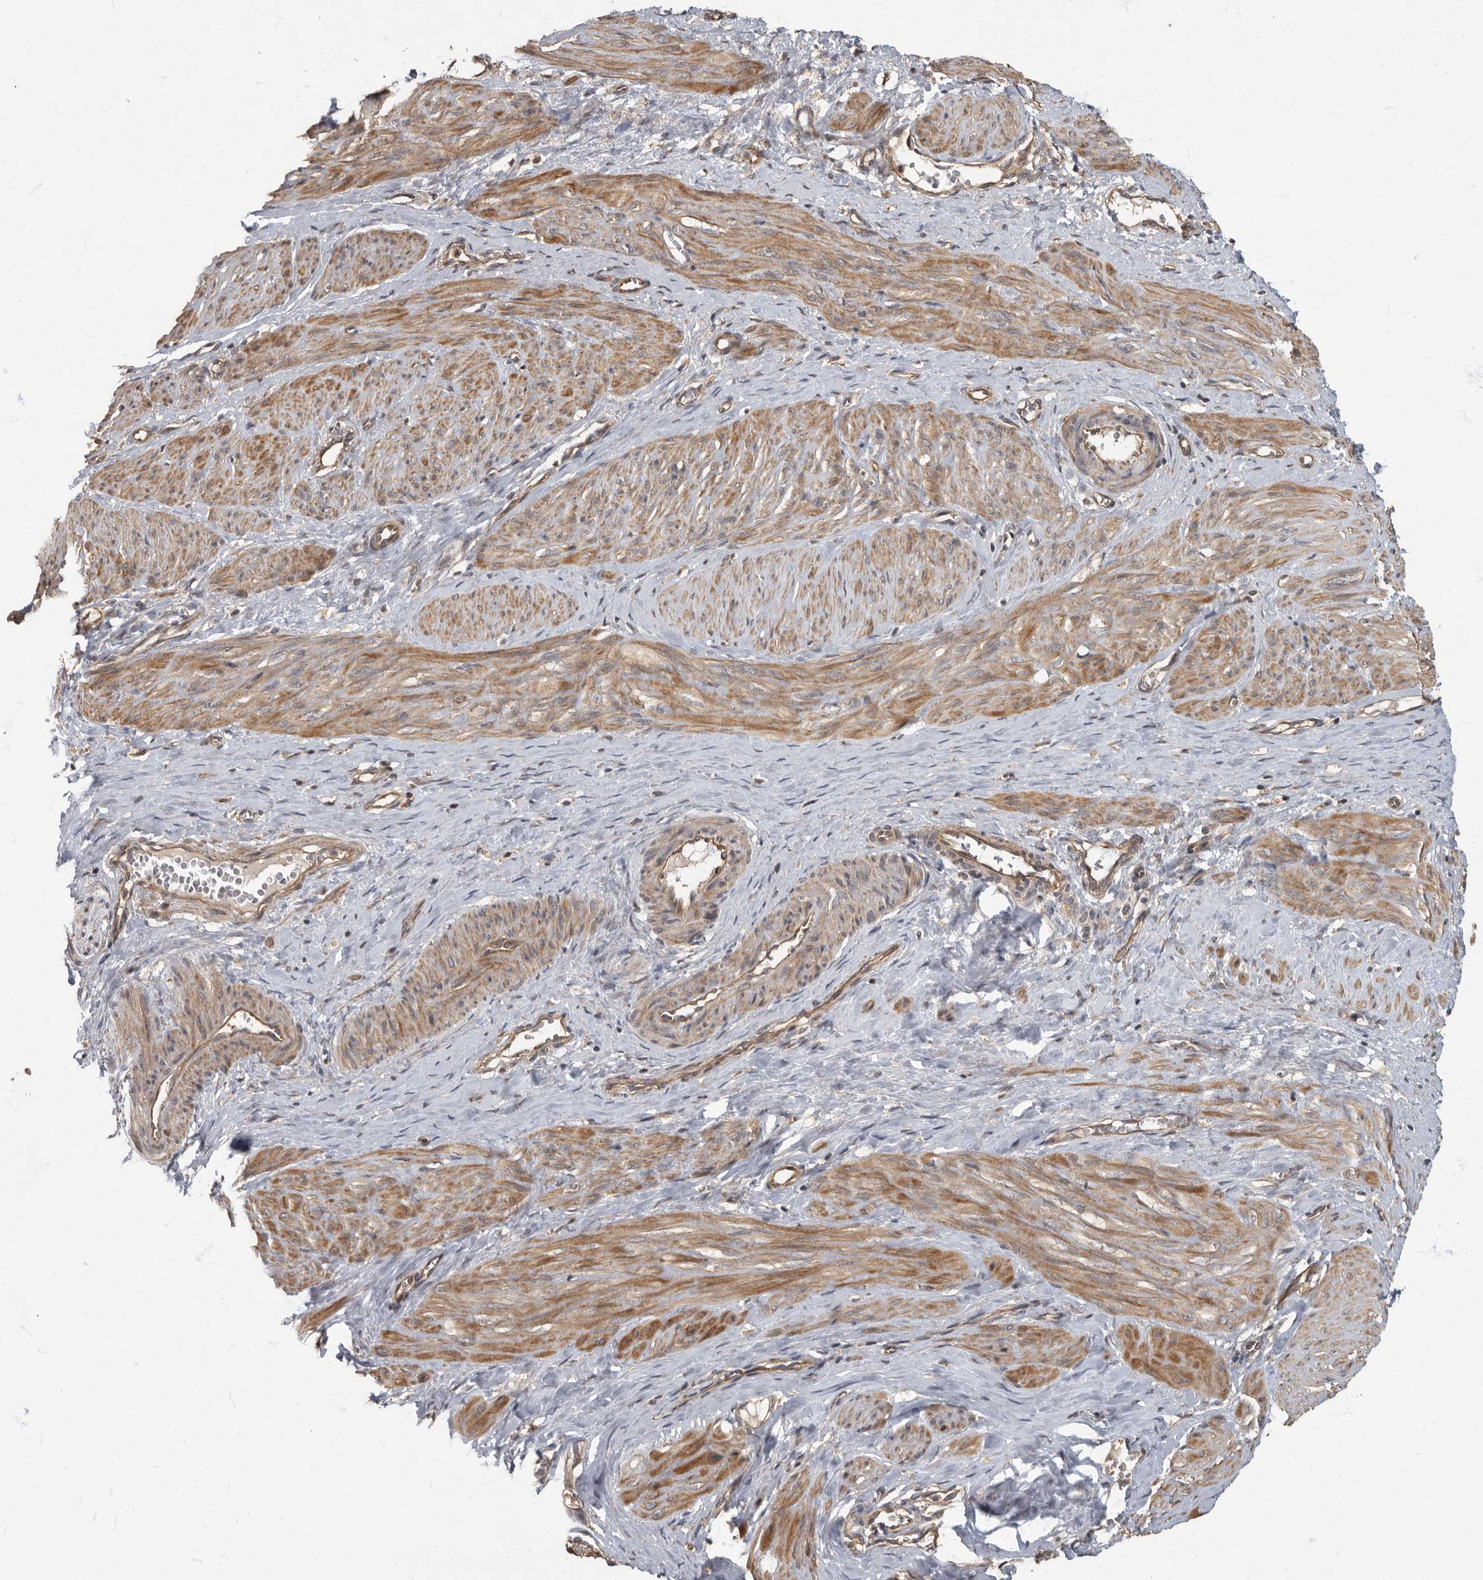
{"staining": {"intensity": "moderate", "quantity": "25%-75%", "location": "cytoplasmic/membranous"}, "tissue": "smooth muscle", "cell_type": "Smooth muscle cells", "image_type": "normal", "snomed": [{"axis": "morphology", "description": "Normal tissue, NOS"}, {"axis": "topography", "description": "Endometrium"}], "caption": "Smooth muscle was stained to show a protein in brown. There is medium levels of moderate cytoplasmic/membranous staining in approximately 25%-75% of smooth muscle cells.", "gene": "IQCK", "patient": {"sex": "female", "age": 33}}